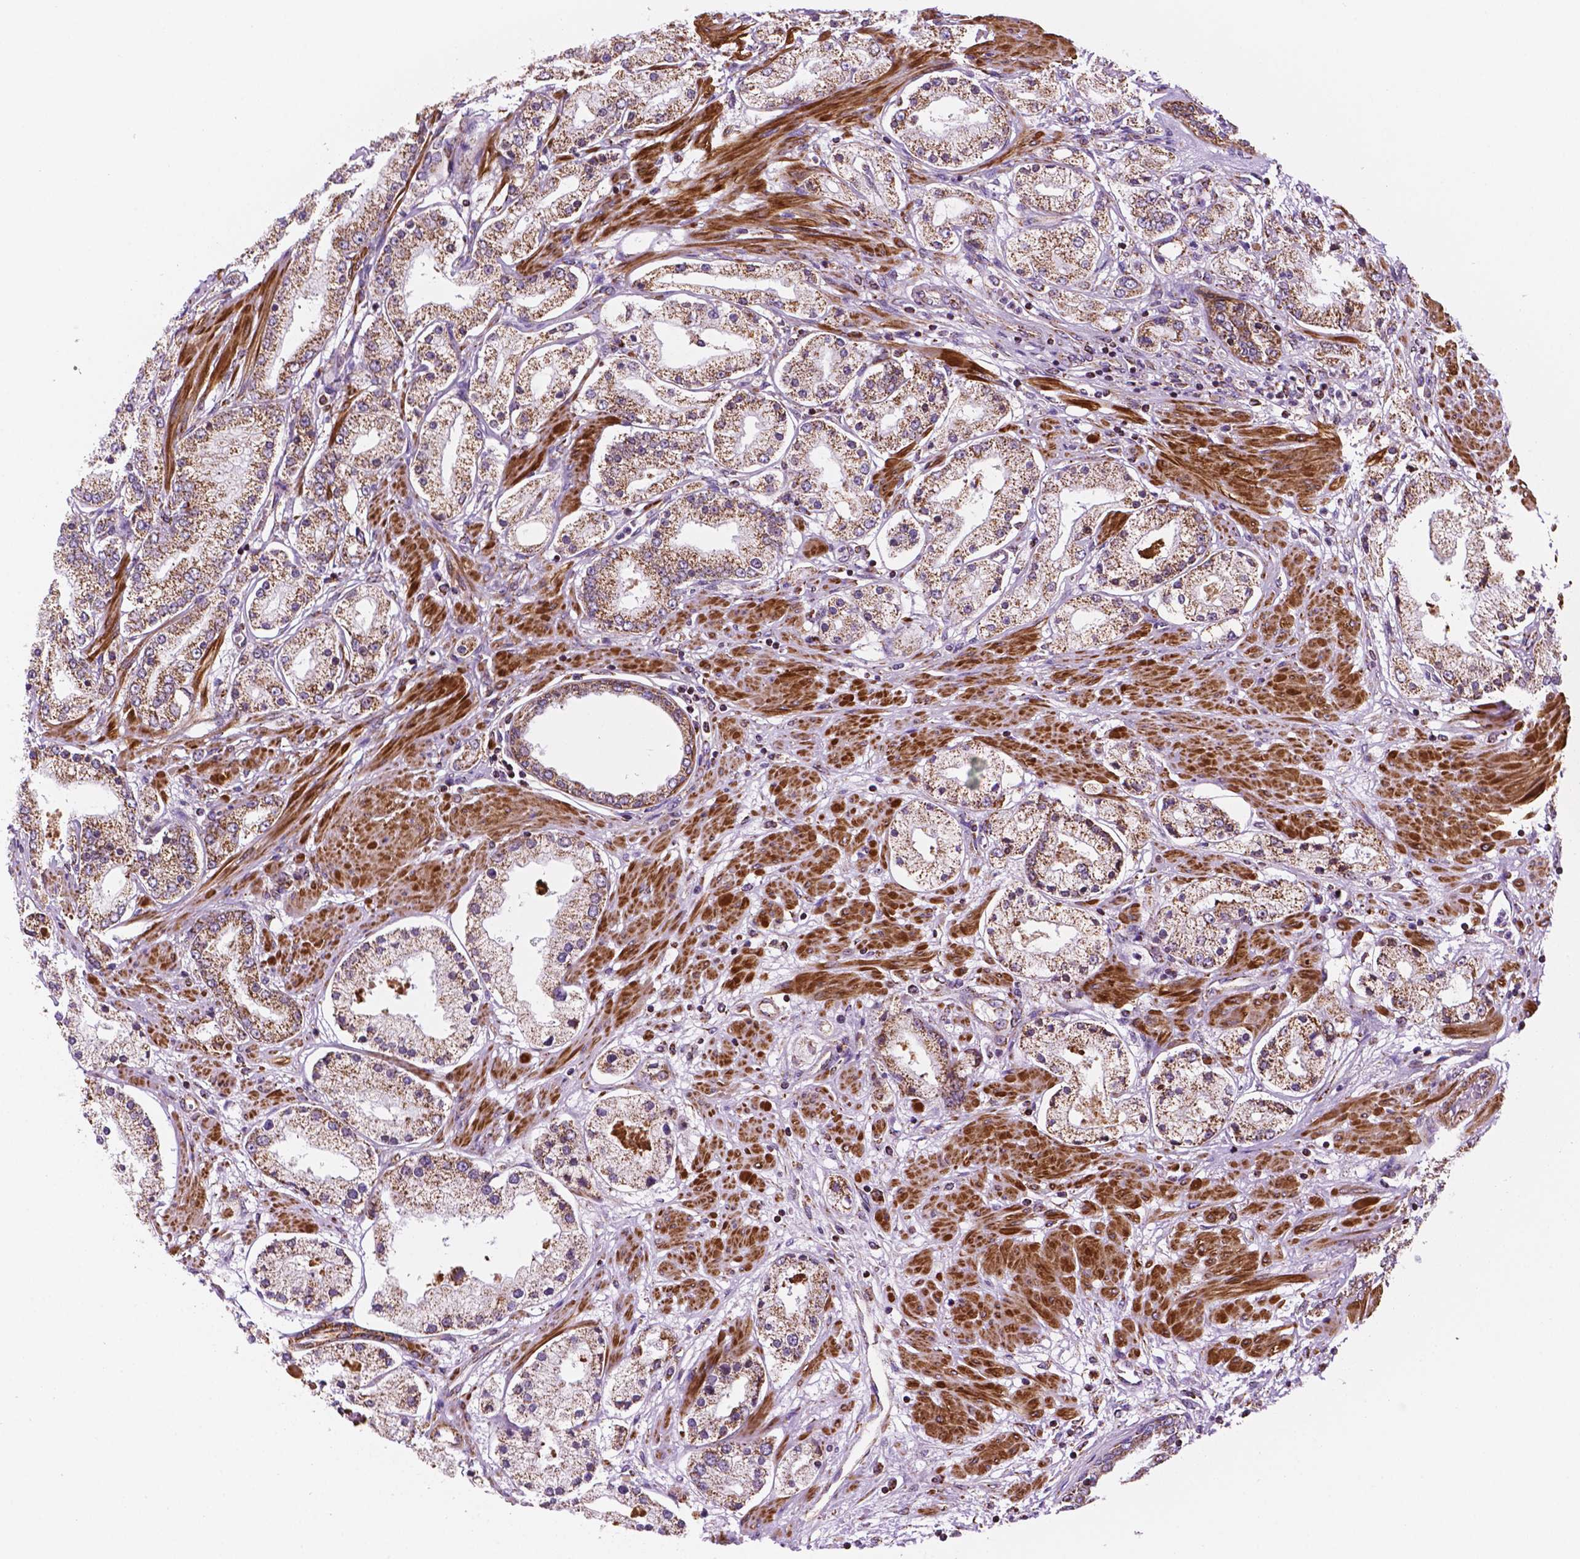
{"staining": {"intensity": "moderate", "quantity": ">75%", "location": "cytoplasmic/membranous"}, "tissue": "prostate cancer", "cell_type": "Tumor cells", "image_type": "cancer", "snomed": [{"axis": "morphology", "description": "Adenocarcinoma, High grade"}, {"axis": "topography", "description": "Prostate"}], "caption": "Prostate cancer (high-grade adenocarcinoma) stained with DAB IHC shows medium levels of moderate cytoplasmic/membranous staining in approximately >75% of tumor cells.", "gene": "GEMIN4", "patient": {"sex": "male", "age": 67}}